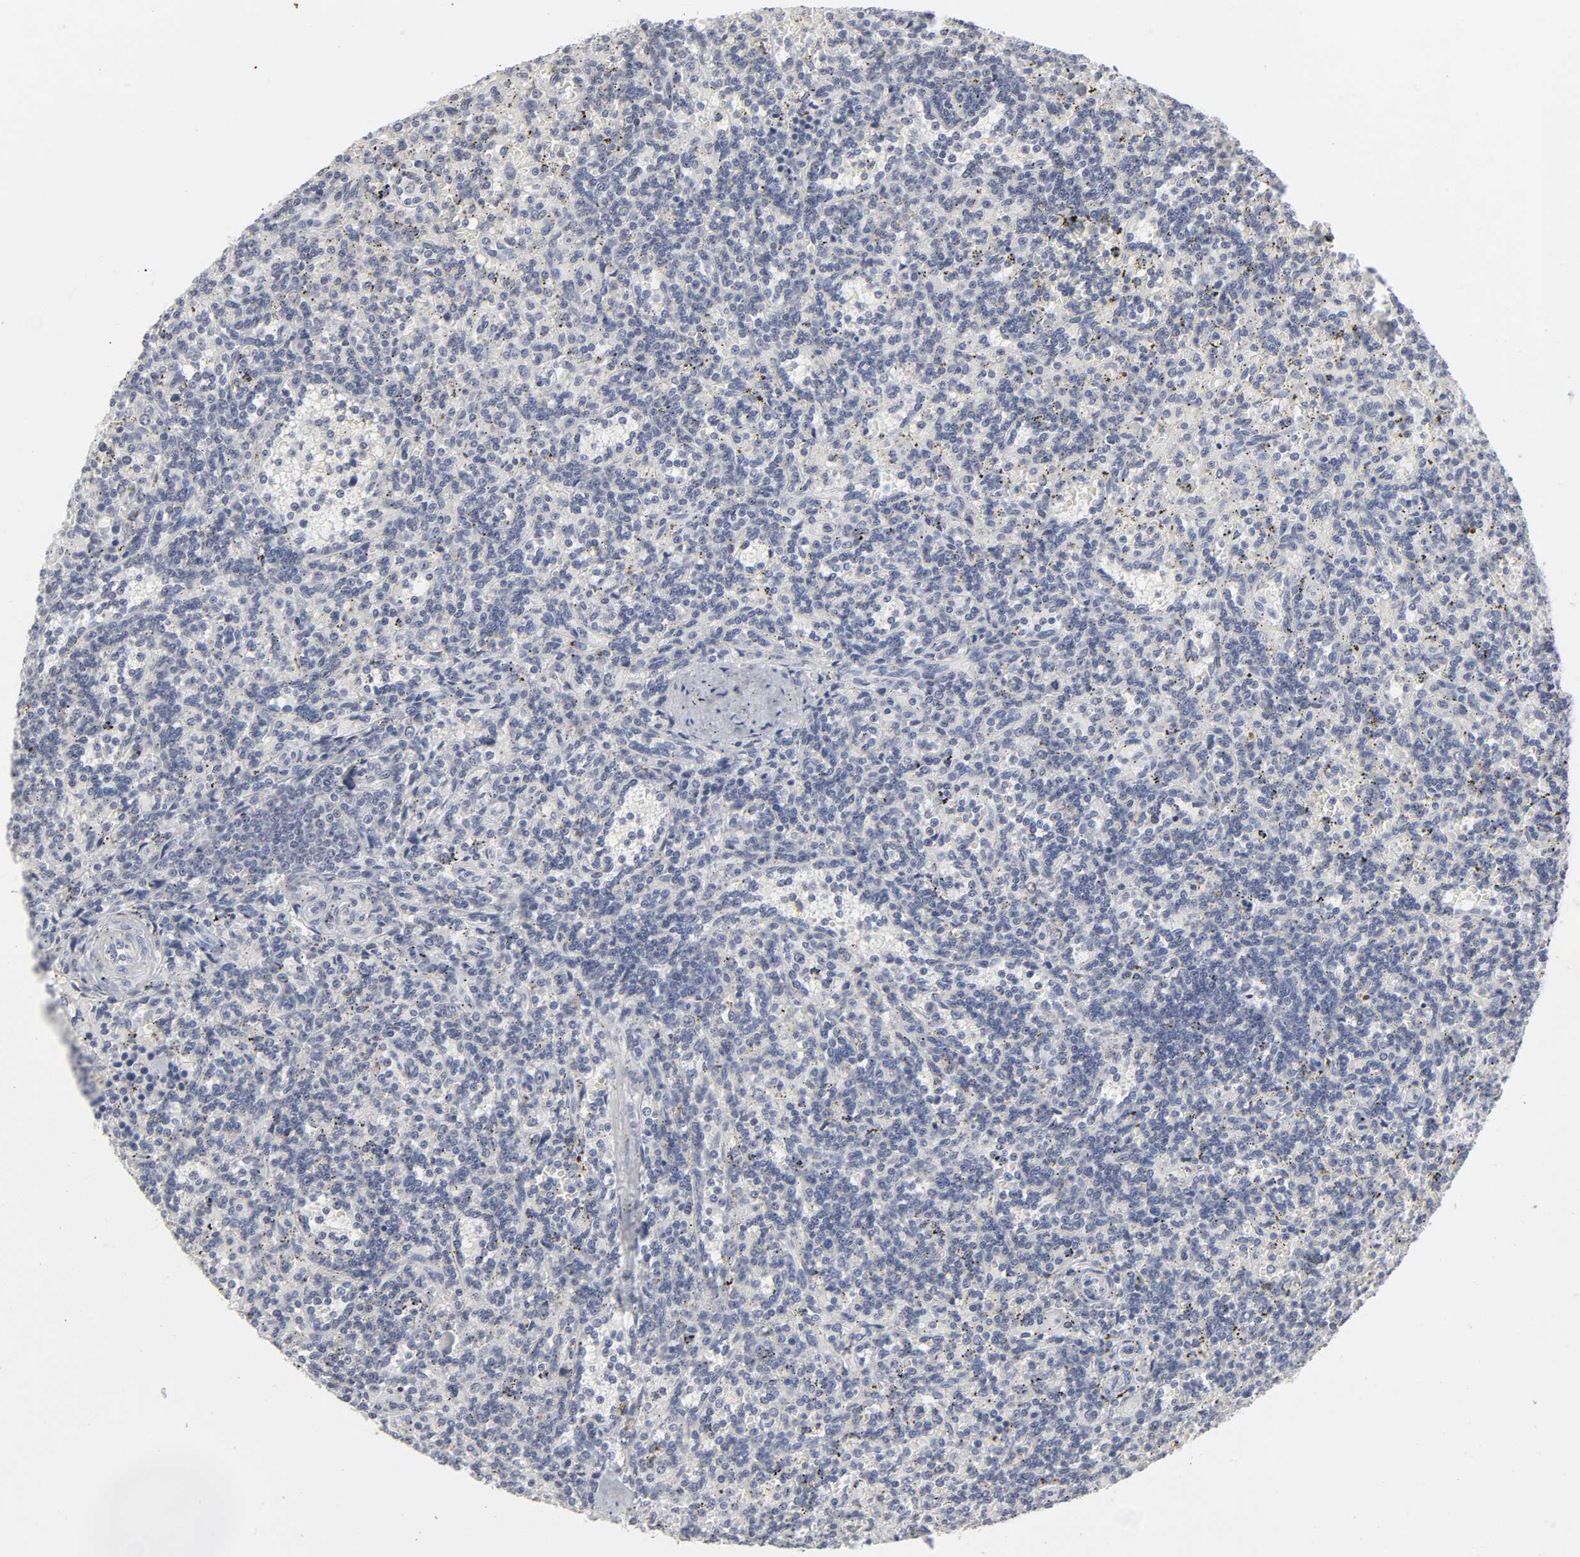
{"staining": {"intensity": "negative", "quantity": "none", "location": "none"}, "tissue": "lymphoma", "cell_type": "Tumor cells", "image_type": "cancer", "snomed": [{"axis": "morphology", "description": "Malignant lymphoma, non-Hodgkin's type, Low grade"}, {"axis": "topography", "description": "Spleen"}], "caption": "Histopathology image shows no significant protein expression in tumor cells of malignant lymphoma, non-Hodgkin's type (low-grade).", "gene": "TCAP", "patient": {"sex": "male", "age": 73}}